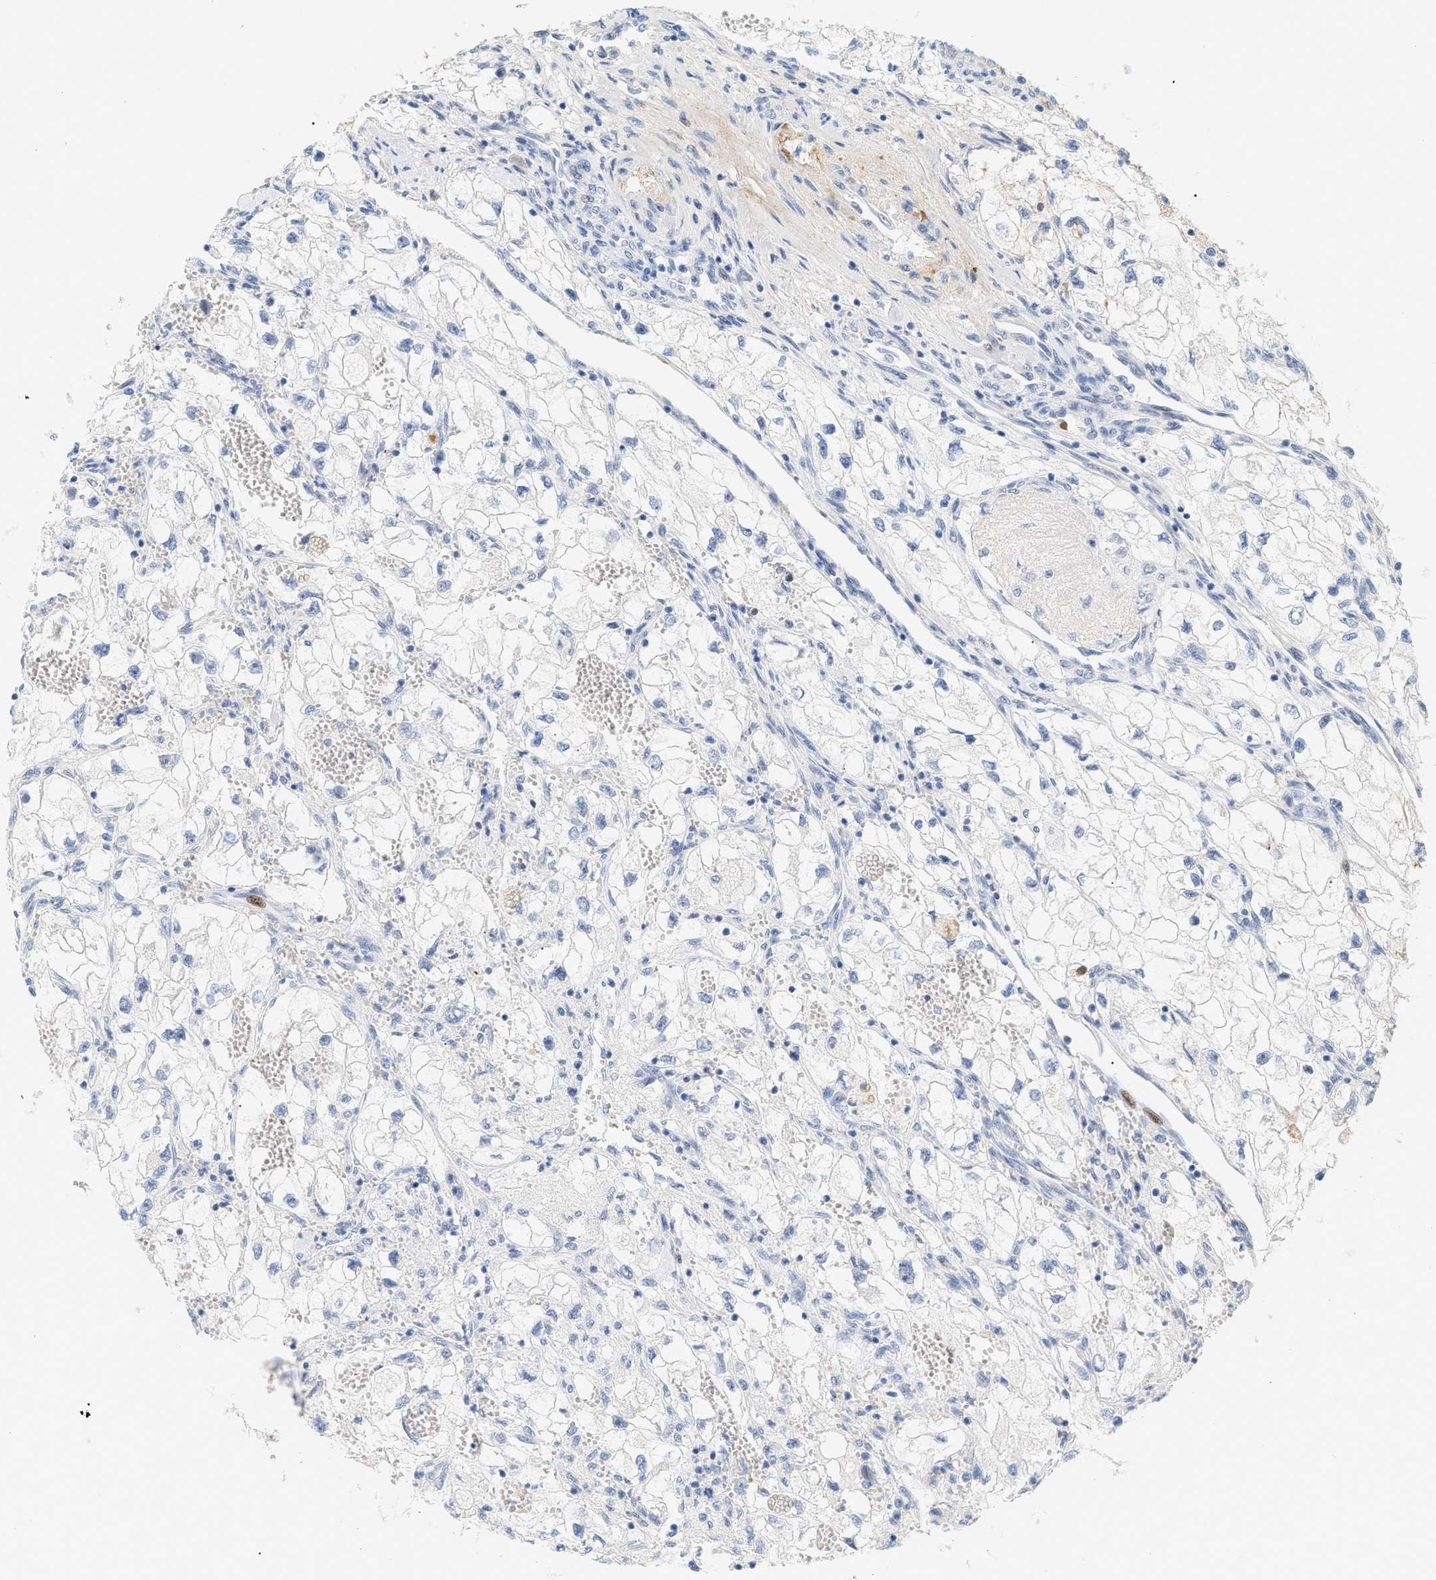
{"staining": {"intensity": "negative", "quantity": "none", "location": "none"}, "tissue": "renal cancer", "cell_type": "Tumor cells", "image_type": "cancer", "snomed": [{"axis": "morphology", "description": "Adenocarcinoma, NOS"}, {"axis": "topography", "description": "Kidney"}], "caption": "Immunohistochemical staining of human renal cancer (adenocarcinoma) demonstrates no significant staining in tumor cells.", "gene": "CFH", "patient": {"sex": "female", "age": 70}}